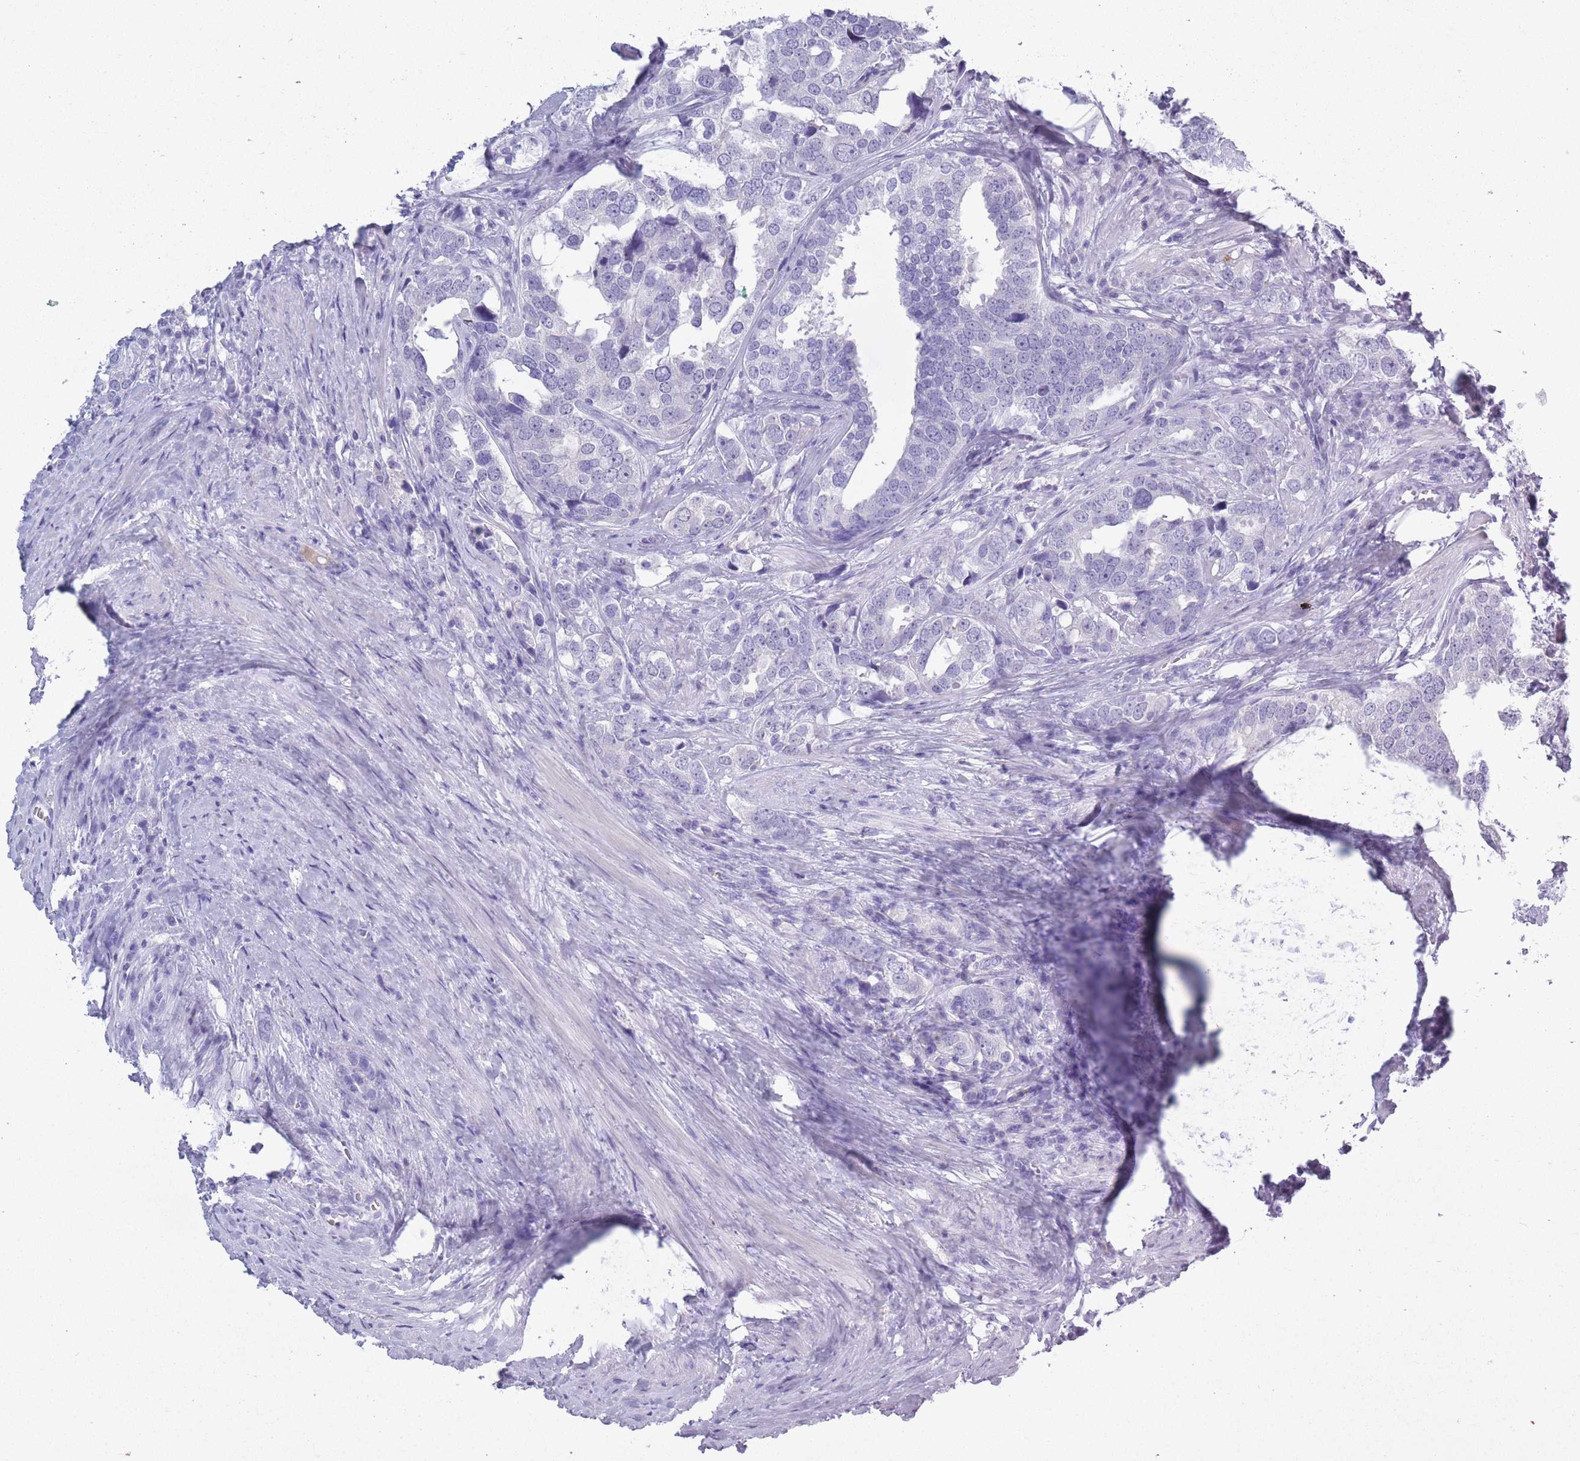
{"staining": {"intensity": "negative", "quantity": "none", "location": "none"}, "tissue": "prostate cancer", "cell_type": "Tumor cells", "image_type": "cancer", "snomed": [{"axis": "morphology", "description": "Adenocarcinoma, High grade"}, {"axis": "topography", "description": "Prostate"}], "caption": "Immunohistochemistry of human prostate cancer exhibits no staining in tumor cells.", "gene": "OR7C1", "patient": {"sex": "male", "age": 71}}